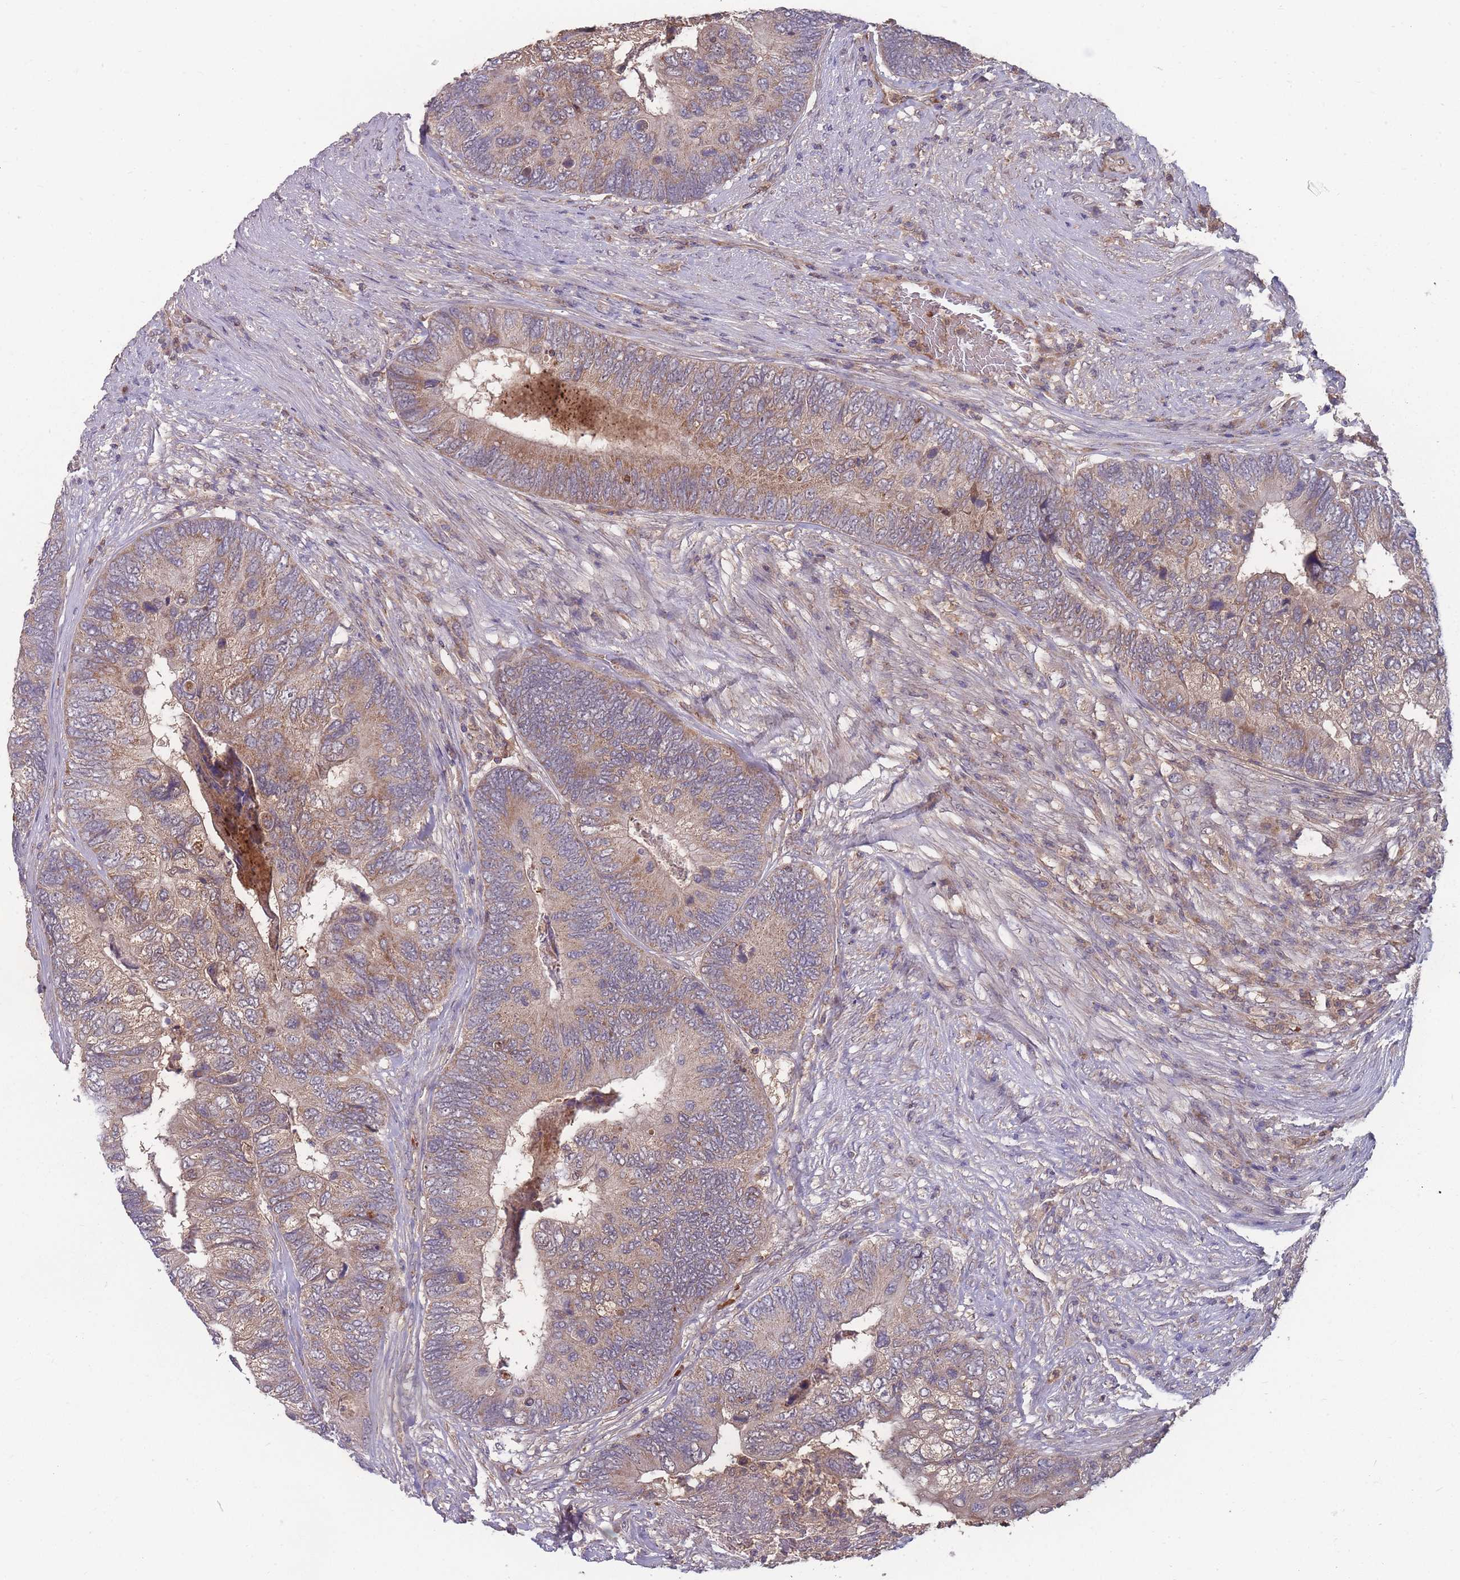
{"staining": {"intensity": "moderate", "quantity": "25%-75%", "location": "cytoplasmic/membranous"}, "tissue": "colorectal cancer", "cell_type": "Tumor cells", "image_type": "cancer", "snomed": [{"axis": "morphology", "description": "Adenocarcinoma, NOS"}, {"axis": "topography", "description": "Colon"}], "caption": "Tumor cells demonstrate moderate cytoplasmic/membranous expression in approximately 25%-75% of cells in colorectal cancer.", "gene": "SLC35B4", "patient": {"sex": "female", "age": 67}}